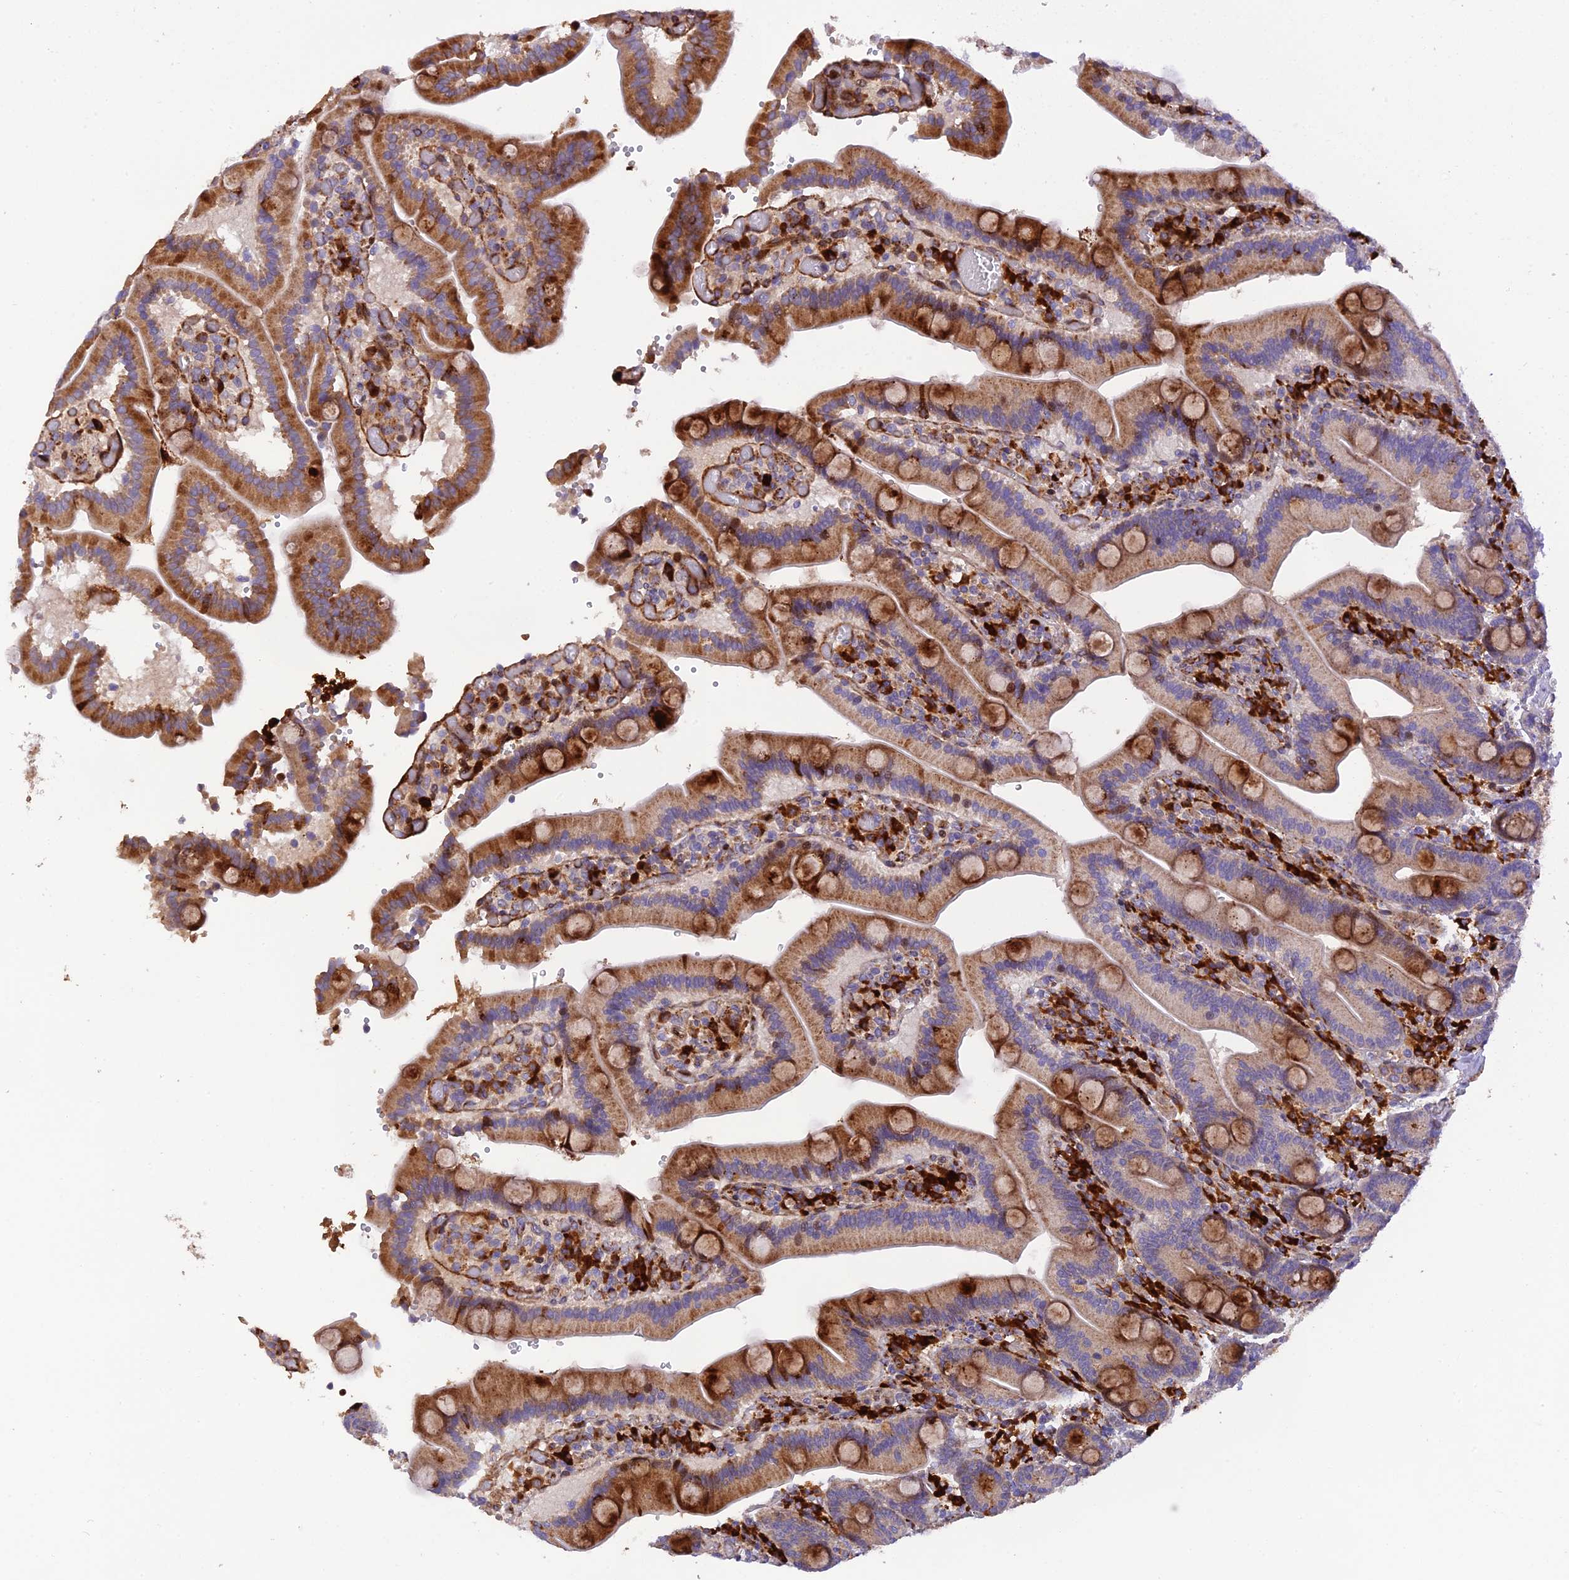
{"staining": {"intensity": "moderate", "quantity": ">75%", "location": "cytoplasmic/membranous"}, "tissue": "duodenum", "cell_type": "Glandular cells", "image_type": "normal", "snomed": [{"axis": "morphology", "description": "Normal tissue, NOS"}, {"axis": "topography", "description": "Duodenum"}], "caption": "This image demonstrates normal duodenum stained with immunohistochemistry to label a protein in brown. The cytoplasmic/membranous of glandular cells show moderate positivity for the protein. Nuclei are counter-stained blue.", "gene": "CPSF4L", "patient": {"sex": "female", "age": 62}}